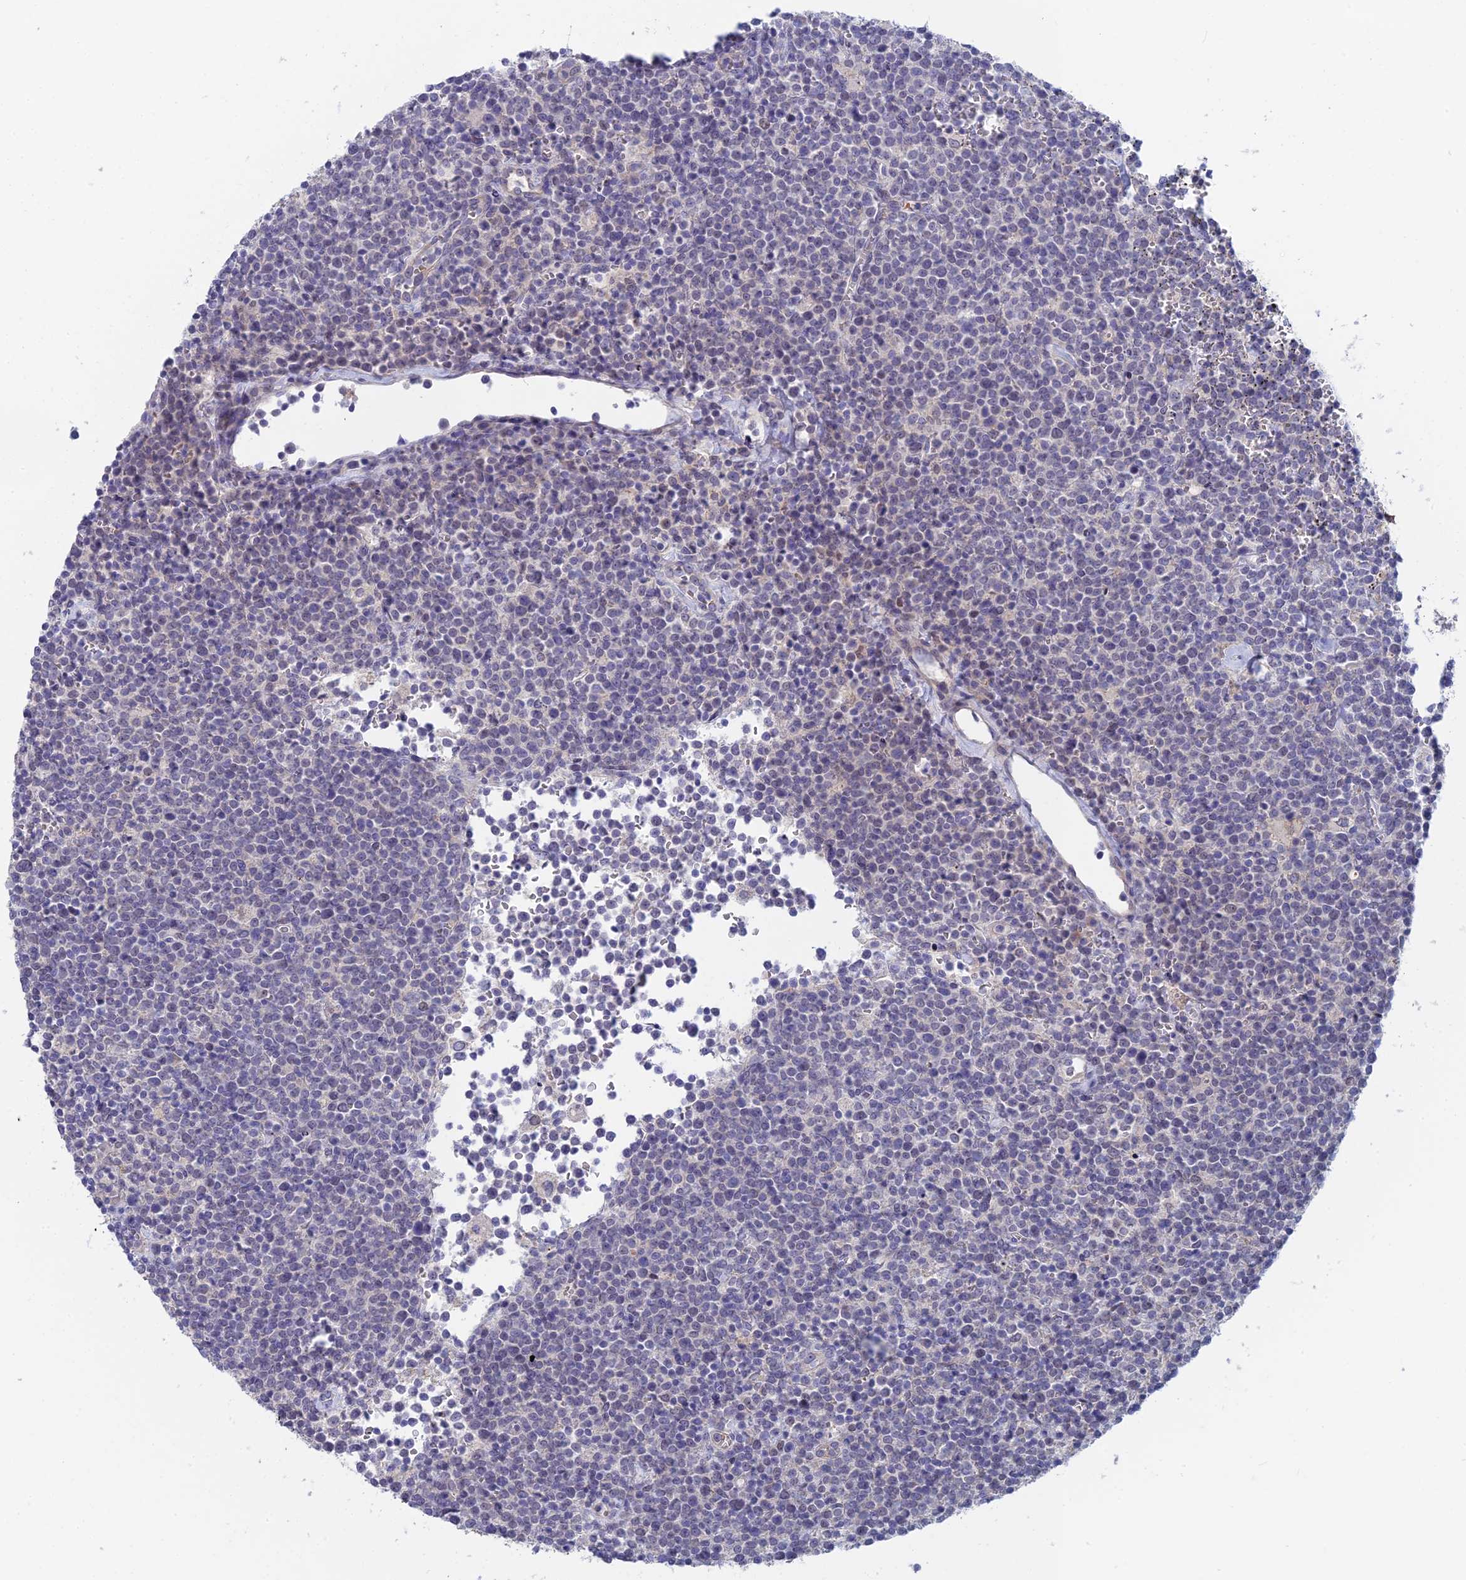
{"staining": {"intensity": "negative", "quantity": "none", "location": "none"}, "tissue": "lymphoma", "cell_type": "Tumor cells", "image_type": "cancer", "snomed": [{"axis": "morphology", "description": "Malignant lymphoma, non-Hodgkin's type, High grade"}, {"axis": "topography", "description": "Lymph node"}], "caption": "Tumor cells are negative for protein expression in human lymphoma.", "gene": "GIPC1", "patient": {"sex": "male", "age": 61}}